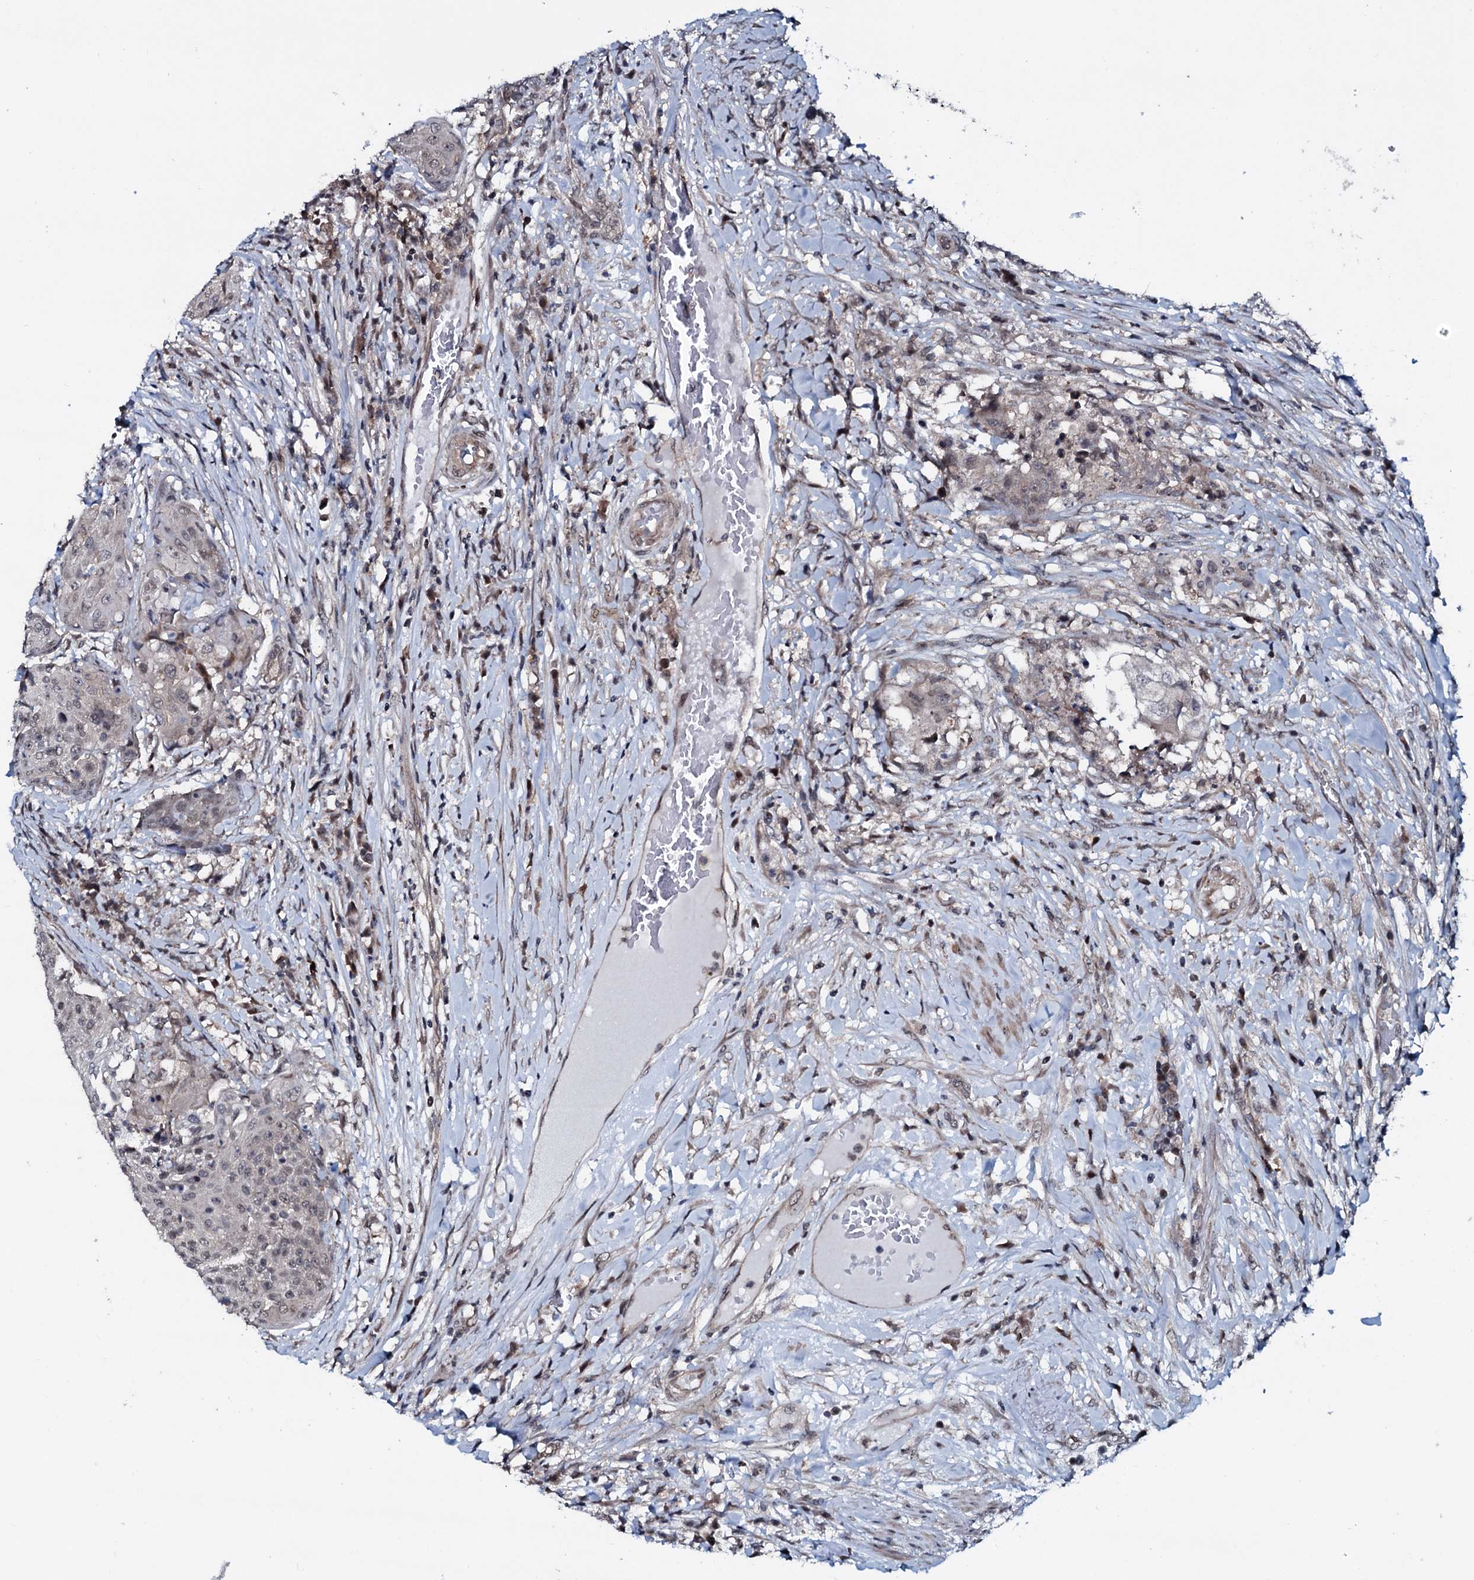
{"staining": {"intensity": "weak", "quantity": "<25%", "location": "nuclear"}, "tissue": "urothelial cancer", "cell_type": "Tumor cells", "image_type": "cancer", "snomed": [{"axis": "morphology", "description": "Urothelial carcinoma, High grade"}, {"axis": "topography", "description": "Urinary bladder"}], "caption": "Urothelial carcinoma (high-grade) was stained to show a protein in brown. There is no significant expression in tumor cells. (Stains: DAB IHC with hematoxylin counter stain, Microscopy: brightfield microscopy at high magnification).", "gene": "OGFOD2", "patient": {"sex": "female", "age": 63}}